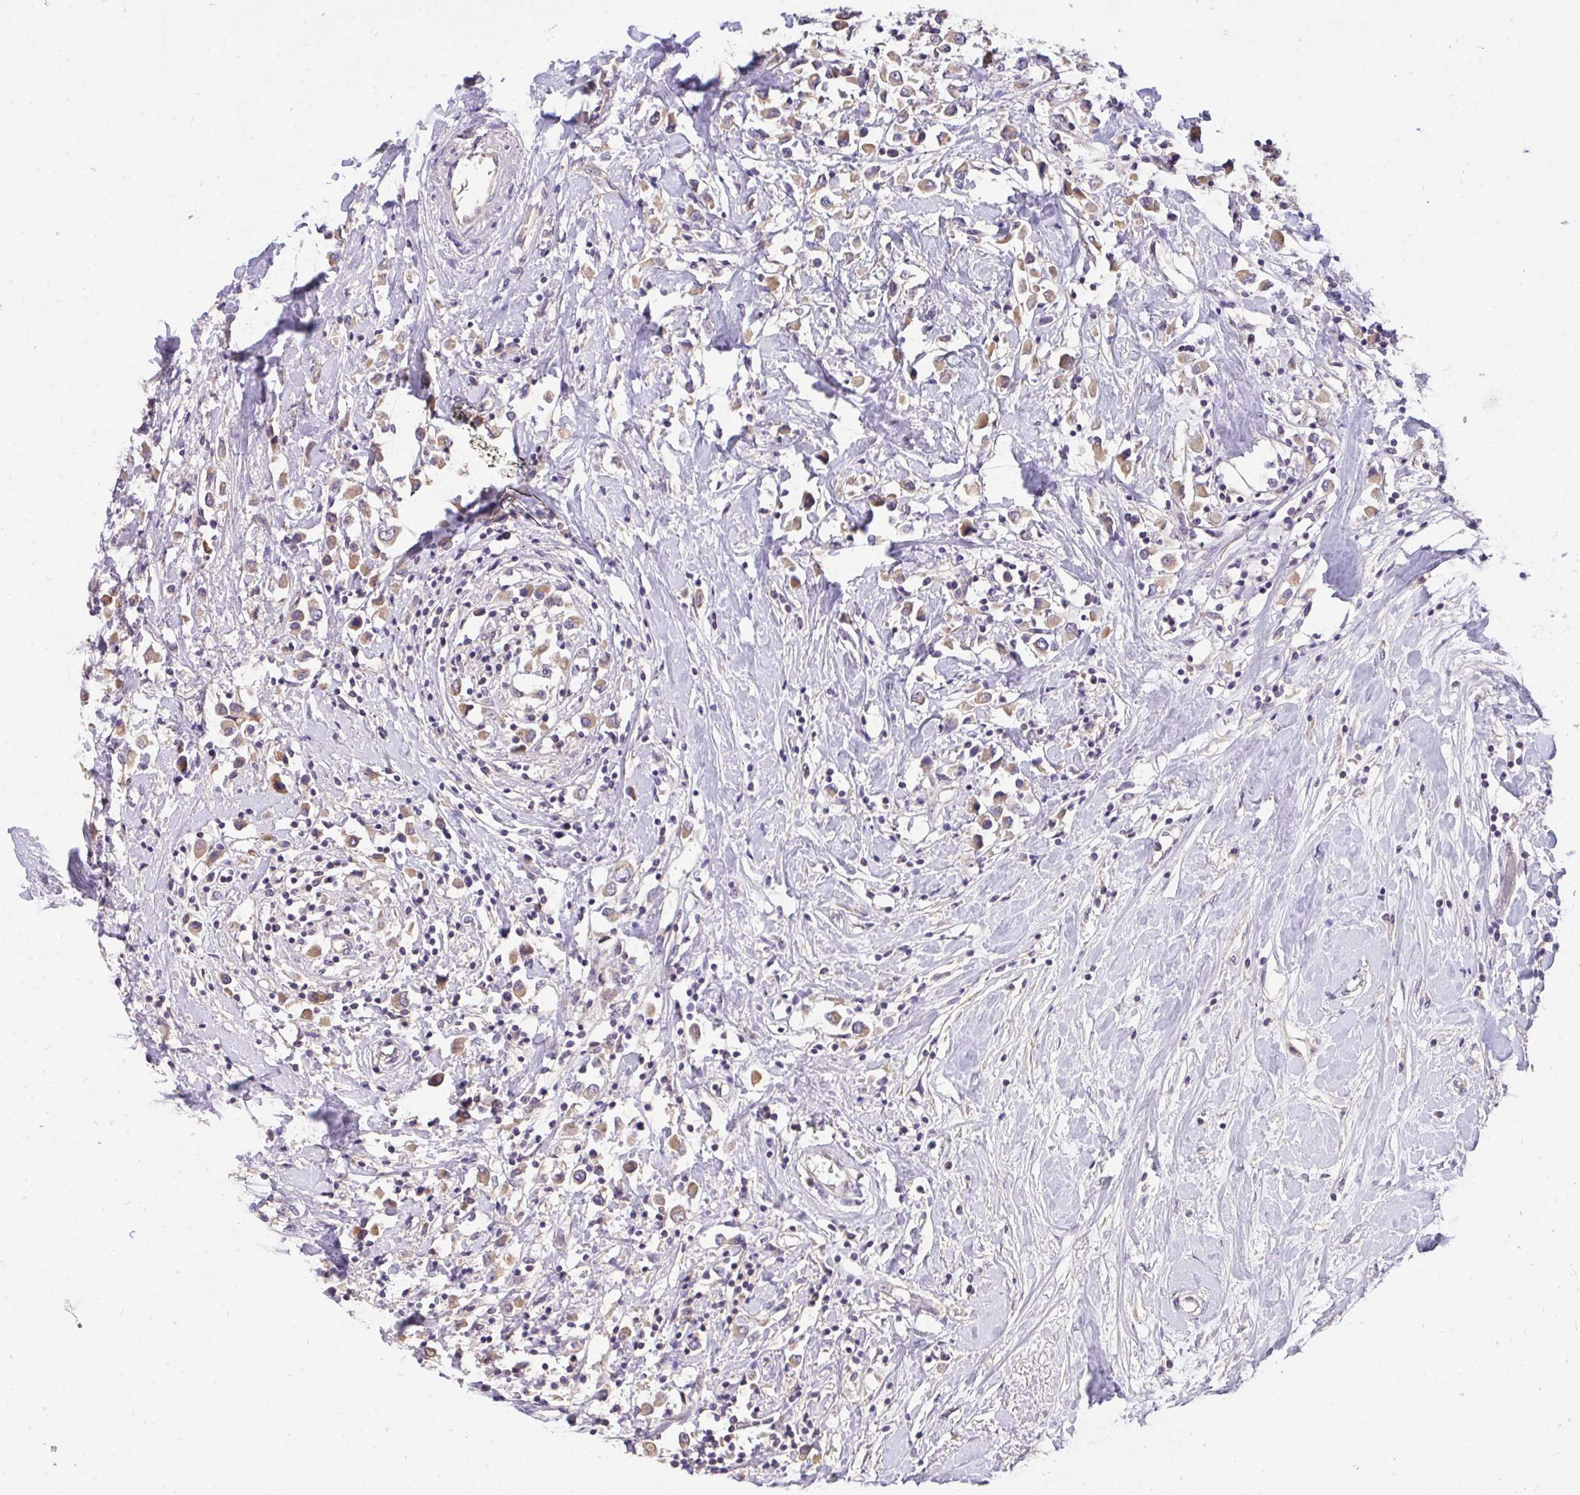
{"staining": {"intensity": "weak", "quantity": ">75%", "location": "cytoplasmic/membranous"}, "tissue": "breast cancer", "cell_type": "Tumor cells", "image_type": "cancer", "snomed": [{"axis": "morphology", "description": "Duct carcinoma"}, {"axis": "topography", "description": "Breast"}], "caption": "Invasive ductal carcinoma (breast) tissue shows weak cytoplasmic/membranous positivity in about >75% of tumor cells", "gene": "C19orf54", "patient": {"sex": "female", "age": 61}}